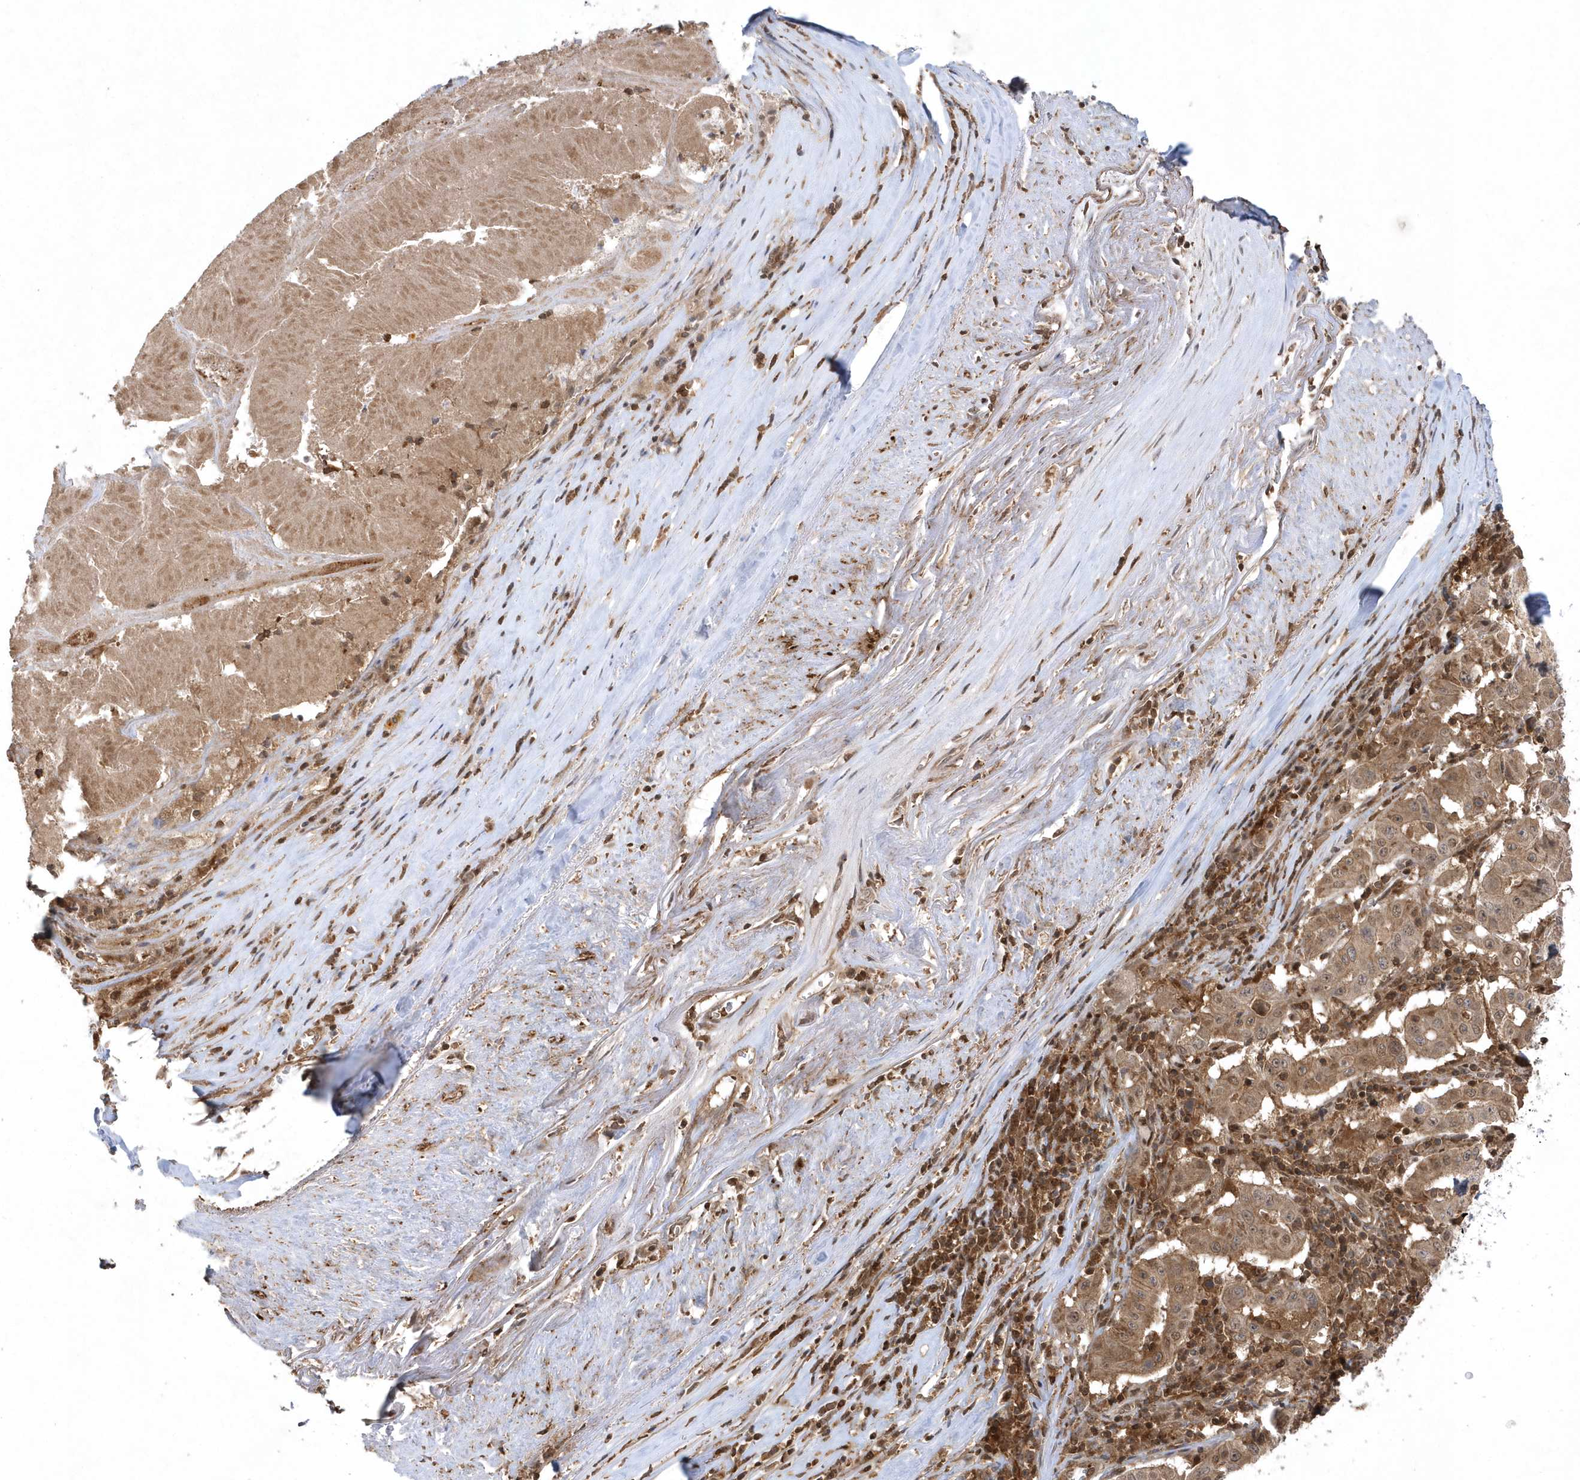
{"staining": {"intensity": "moderate", "quantity": ">75%", "location": "cytoplasmic/membranous,nuclear"}, "tissue": "pancreatic cancer", "cell_type": "Tumor cells", "image_type": "cancer", "snomed": [{"axis": "morphology", "description": "Adenocarcinoma, NOS"}, {"axis": "topography", "description": "Pancreas"}], "caption": "Immunohistochemistry image of neoplastic tissue: human pancreatic cancer stained using immunohistochemistry (IHC) shows medium levels of moderate protein expression localized specifically in the cytoplasmic/membranous and nuclear of tumor cells, appearing as a cytoplasmic/membranous and nuclear brown color.", "gene": "ACYP1", "patient": {"sex": "male", "age": 63}}